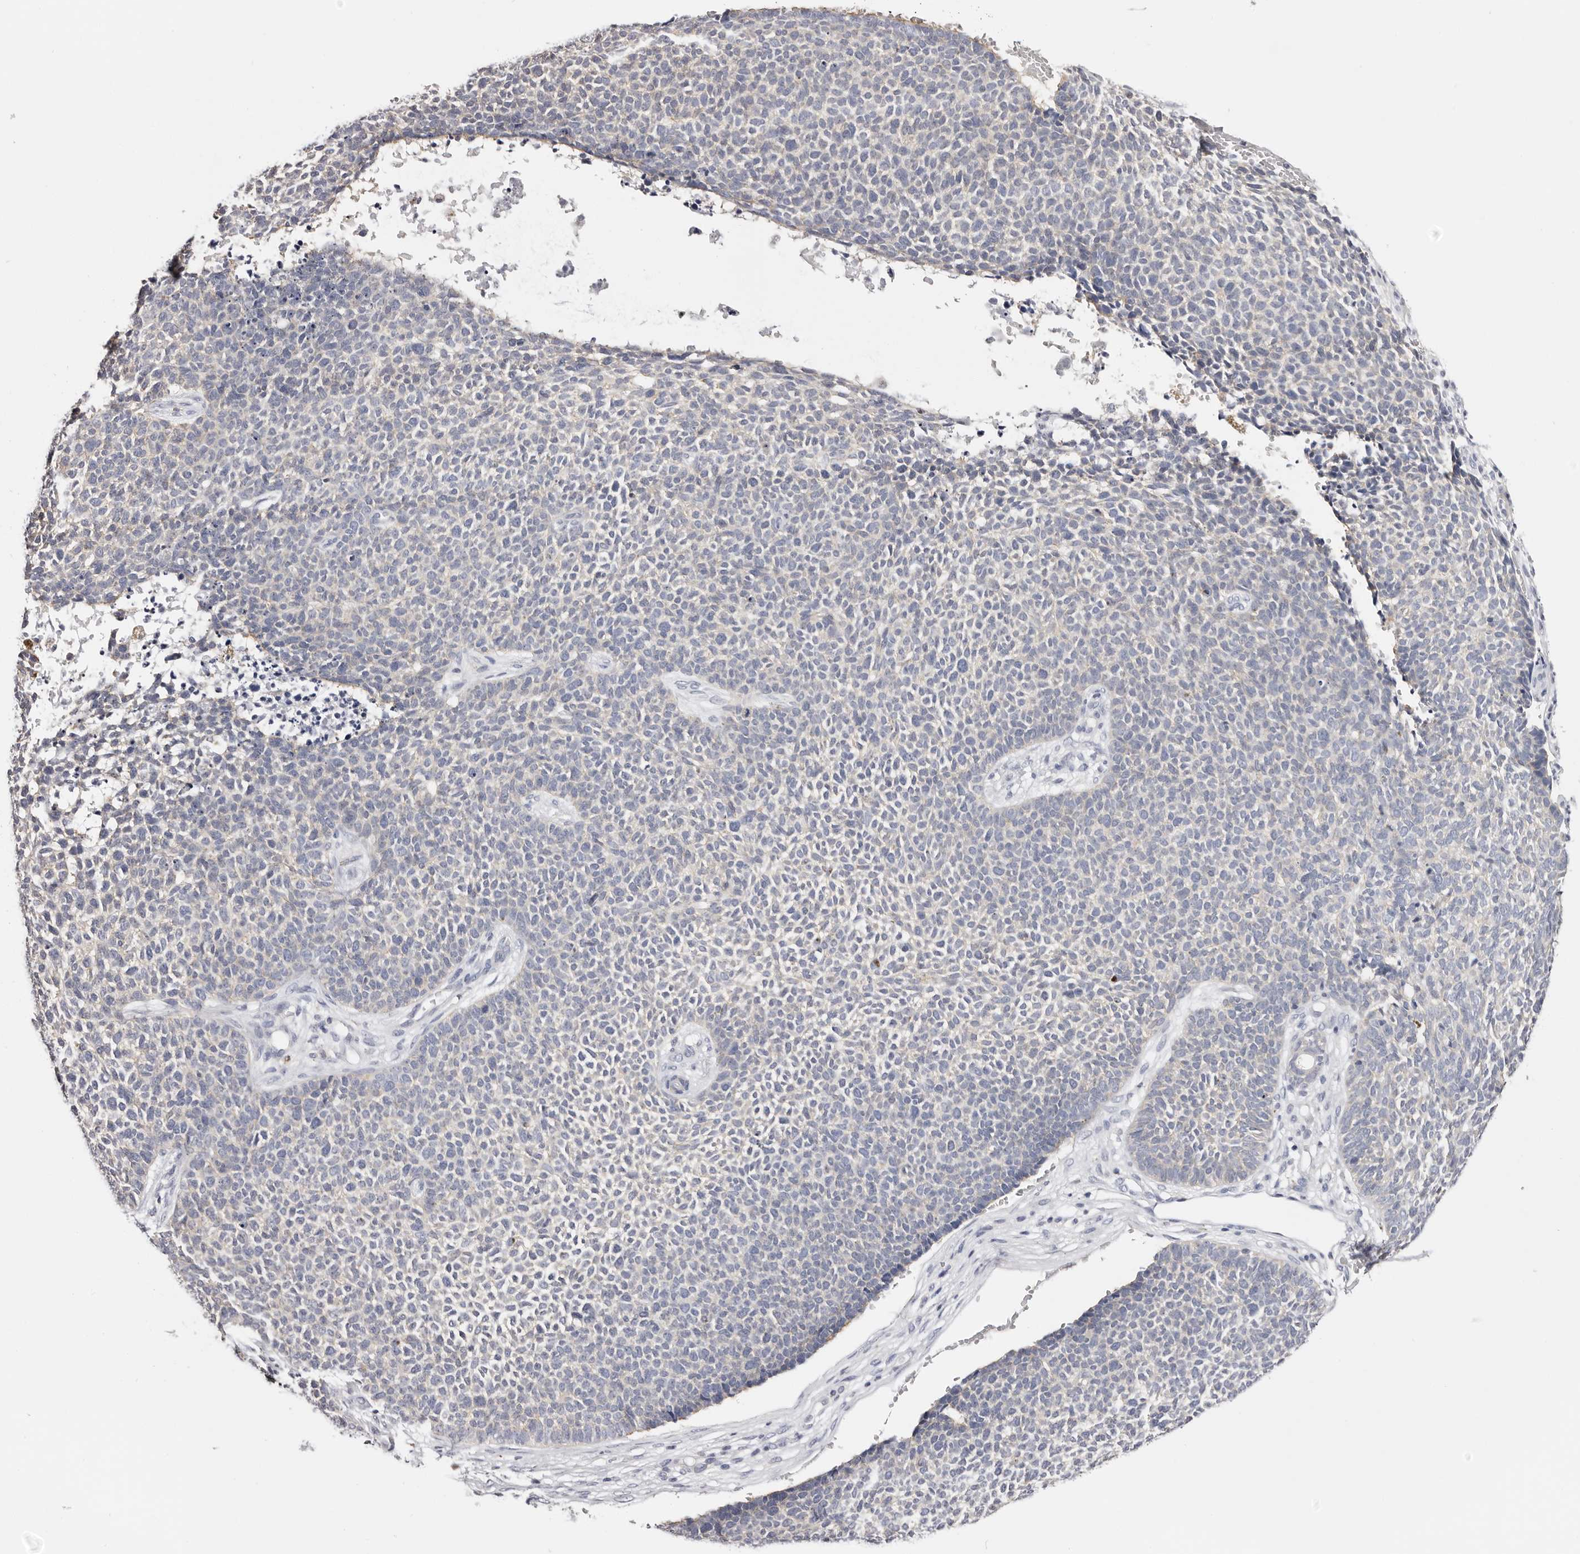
{"staining": {"intensity": "negative", "quantity": "none", "location": "none"}, "tissue": "skin cancer", "cell_type": "Tumor cells", "image_type": "cancer", "snomed": [{"axis": "morphology", "description": "Basal cell carcinoma"}, {"axis": "topography", "description": "Skin"}], "caption": "High magnification brightfield microscopy of basal cell carcinoma (skin) stained with DAB (brown) and counterstained with hematoxylin (blue): tumor cells show no significant expression.", "gene": "ROM1", "patient": {"sex": "female", "age": 84}}